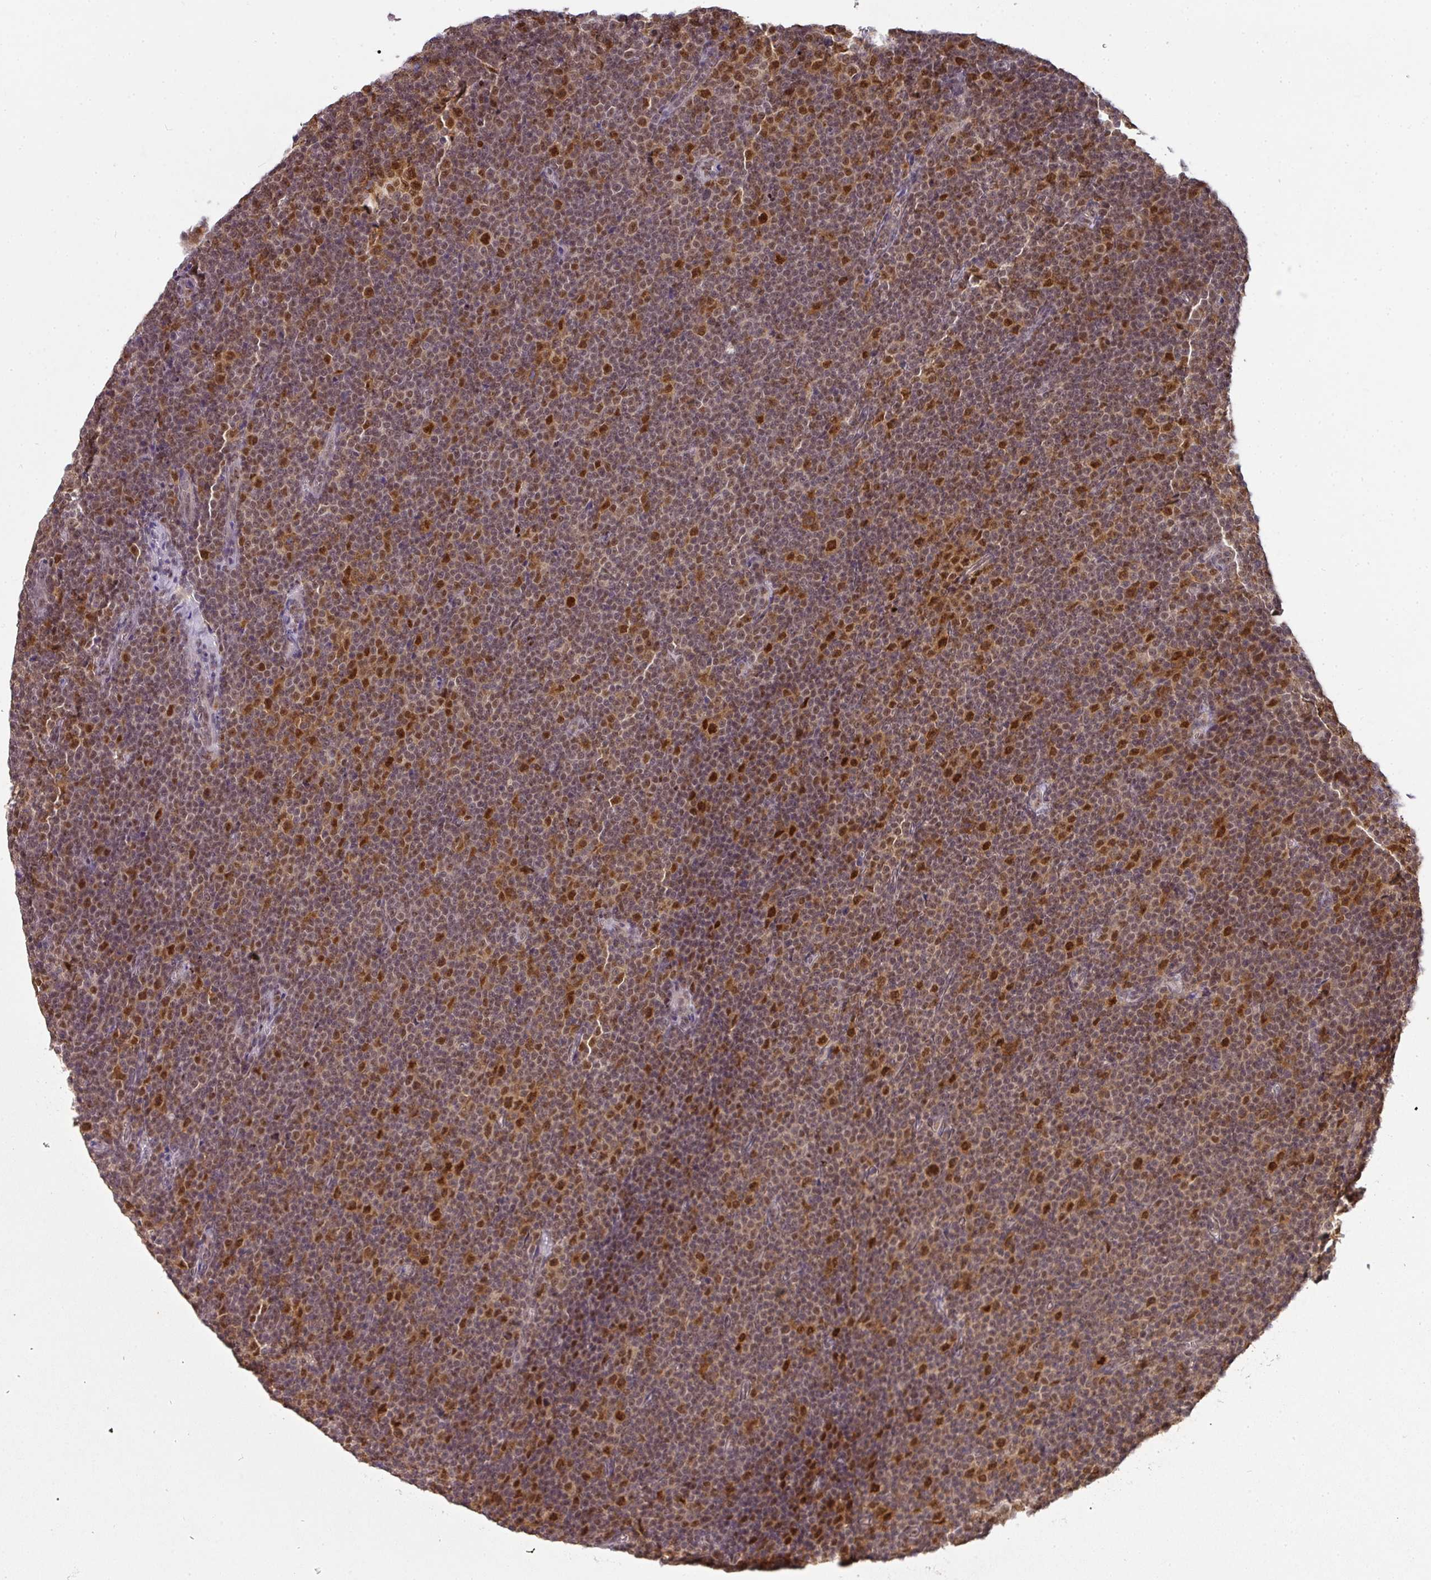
{"staining": {"intensity": "moderate", "quantity": "25%-75%", "location": "cytoplasmic/membranous,nuclear"}, "tissue": "lymphoma", "cell_type": "Tumor cells", "image_type": "cancer", "snomed": [{"axis": "morphology", "description": "Malignant lymphoma, non-Hodgkin's type, Low grade"}, {"axis": "topography", "description": "Lymph node"}], "caption": "Lymphoma tissue exhibits moderate cytoplasmic/membranous and nuclear expression in approximately 25%-75% of tumor cells (DAB IHC, brown staining for protein, blue staining for nuclei).", "gene": "RANBP9", "patient": {"sex": "female", "age": 67}}